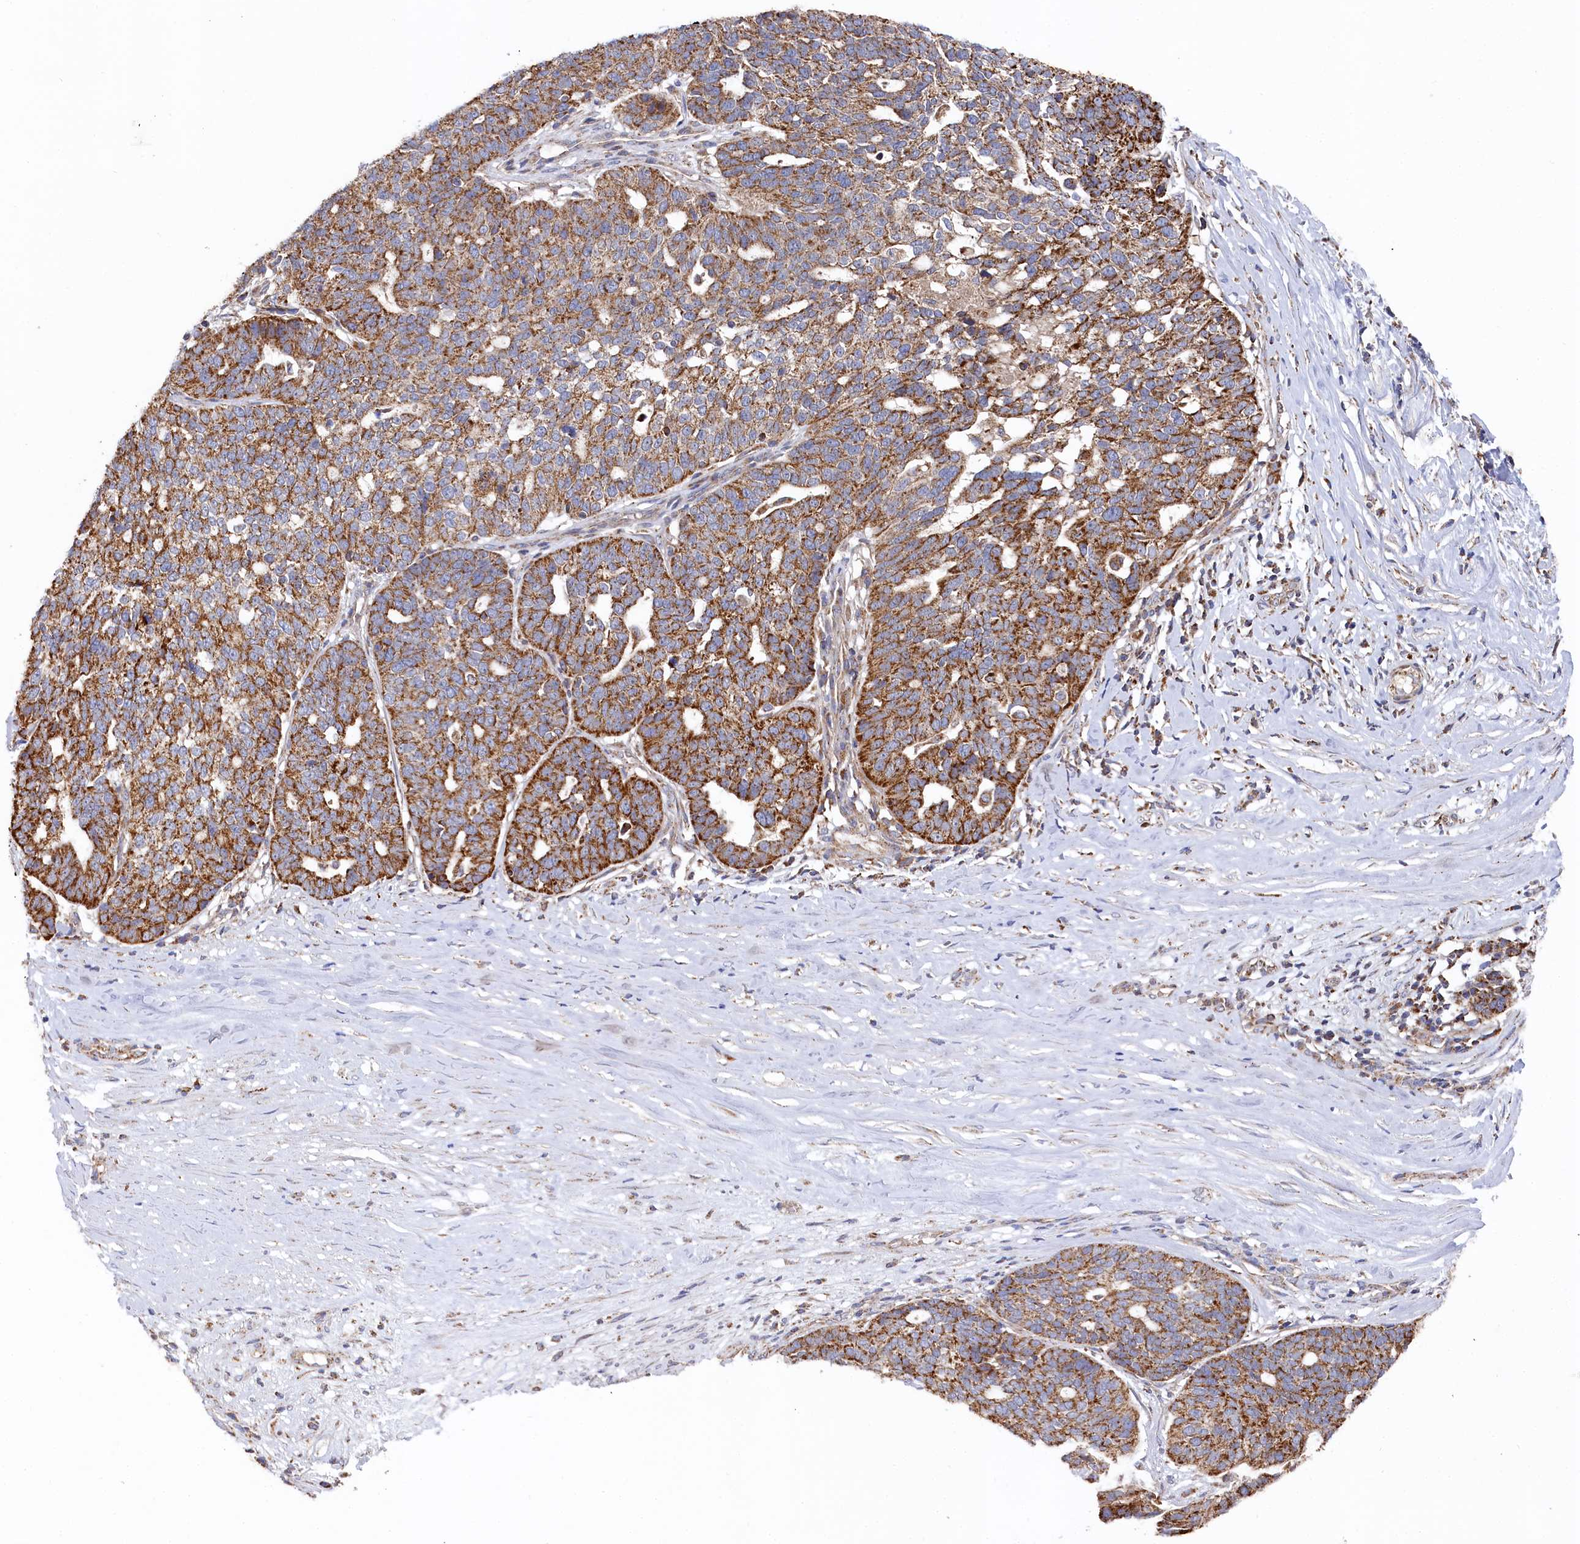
{"staining": {"intensity": "moderate", "quantity": ">75%", "location": "cytoplasmic/membranous"}, "tissue": "ovarian cancer", "cell_type": "Tumor cells", "image_type": "cancer", "snomed": [{"axis": "morphology", "description": "Cystadenocarcinoma, serous, NOS"}, {"axis": "topography", "description": "Ovary"}], "caption": "Ovarian cancer stained with a brown dye demonstrates moderate cytoplasmic/membranous positive expression in about >75% of tumor cells.", "gene": "HAUS2", "patient": {"sex": "female", "age": 59}}